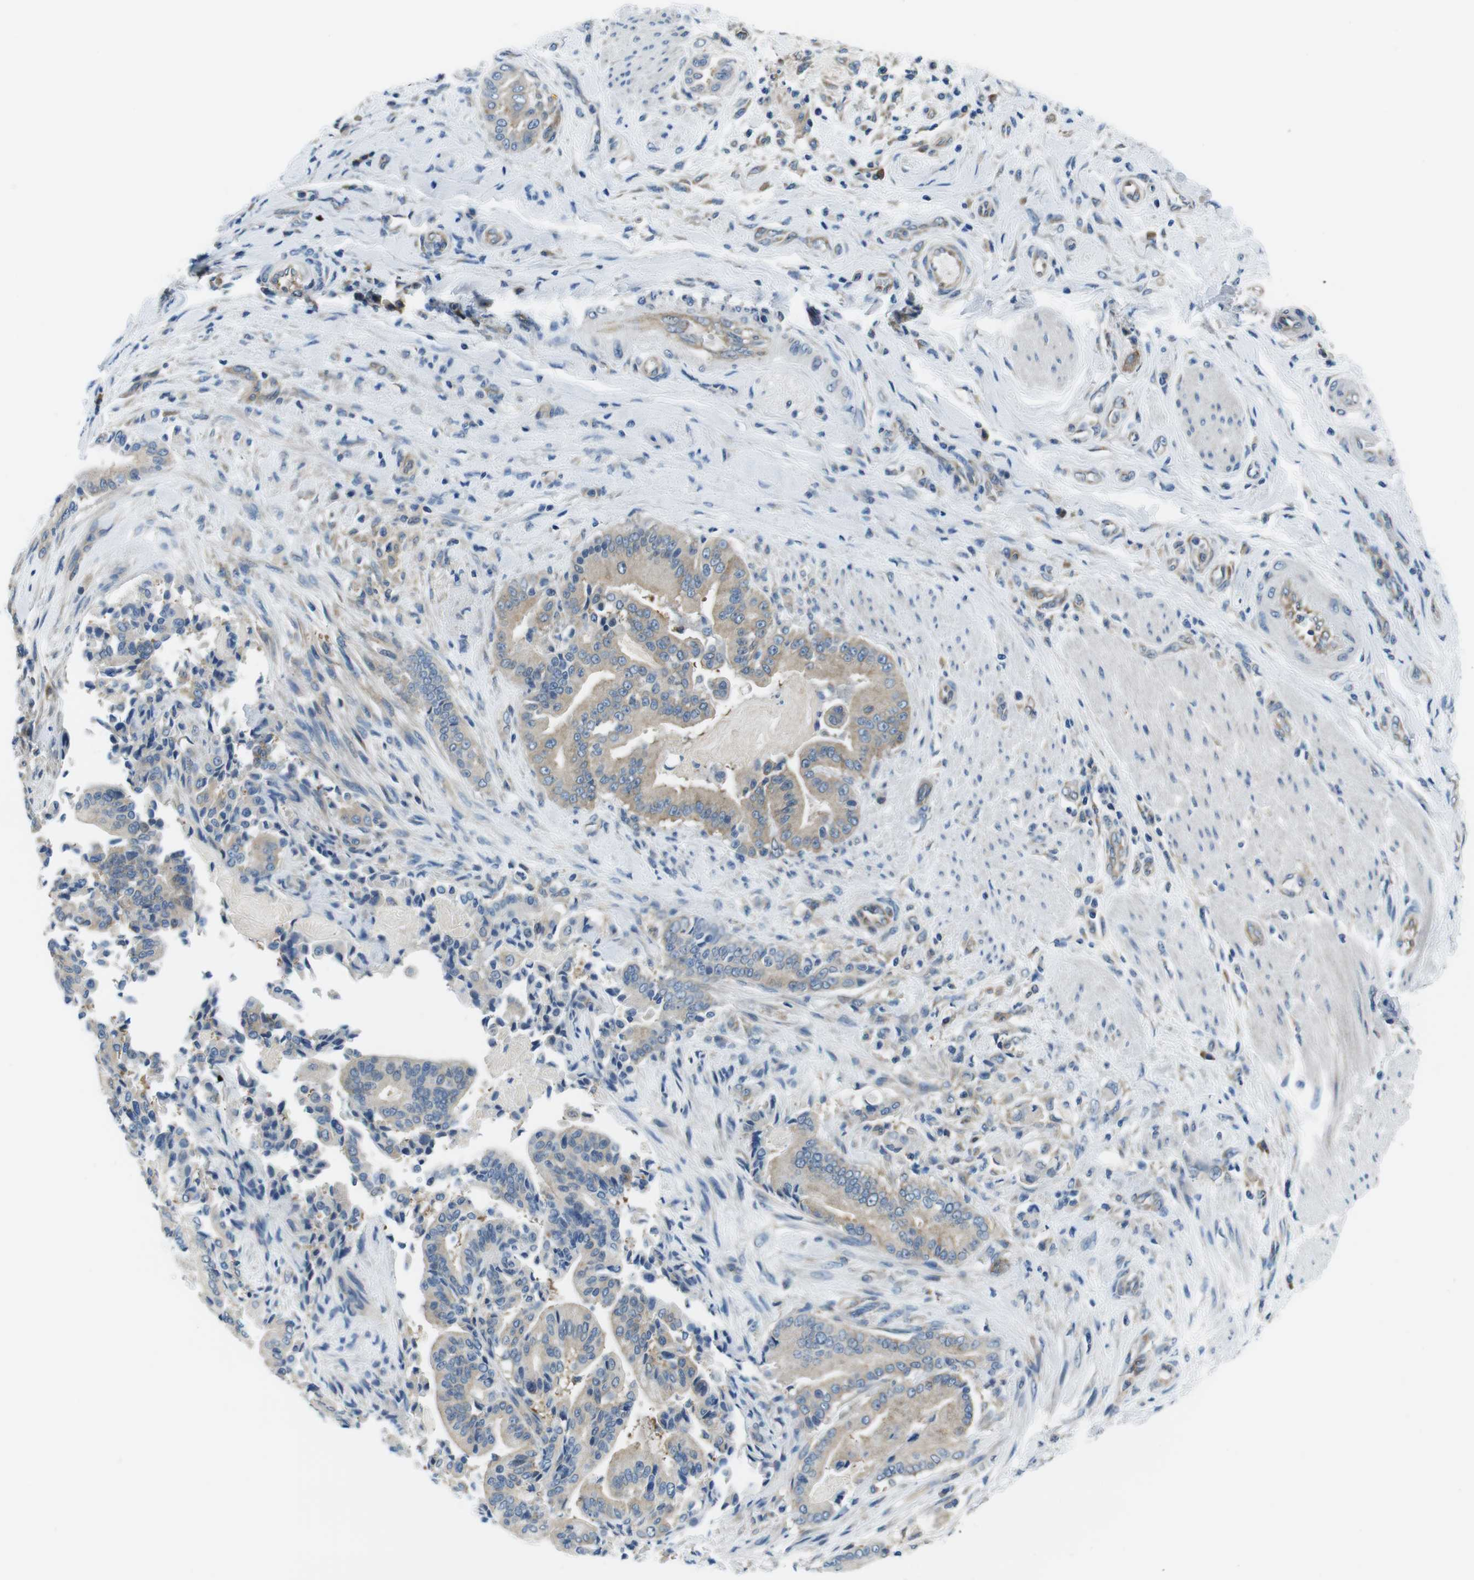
{"staining": {"intensity": "weak", "quantity": "25%-75%", "location": "cytoplasmic/membranous"}, "tissue": "pancreatic cancer", "cell_type": "Tumor cells", "image_type": "cancer", "snomed": [{"axis": "morphology", "description": "Normal tissue, NOS"}, {"axis": "morphology", "description": "Adenocarcinoma, NOS"}, {"axis": "topography", "description": "Pancreas"}], "caption": "IHC histopathology image of human adenocarcinoma (pancreatic) stained for a protein (brown), which reveals low levels of weak cytoplasmic/membranous positivity in about 25%-75% of tumor cells.", "gene": "EIF2B5", "patient": {"sex": "male", "age": 63}}